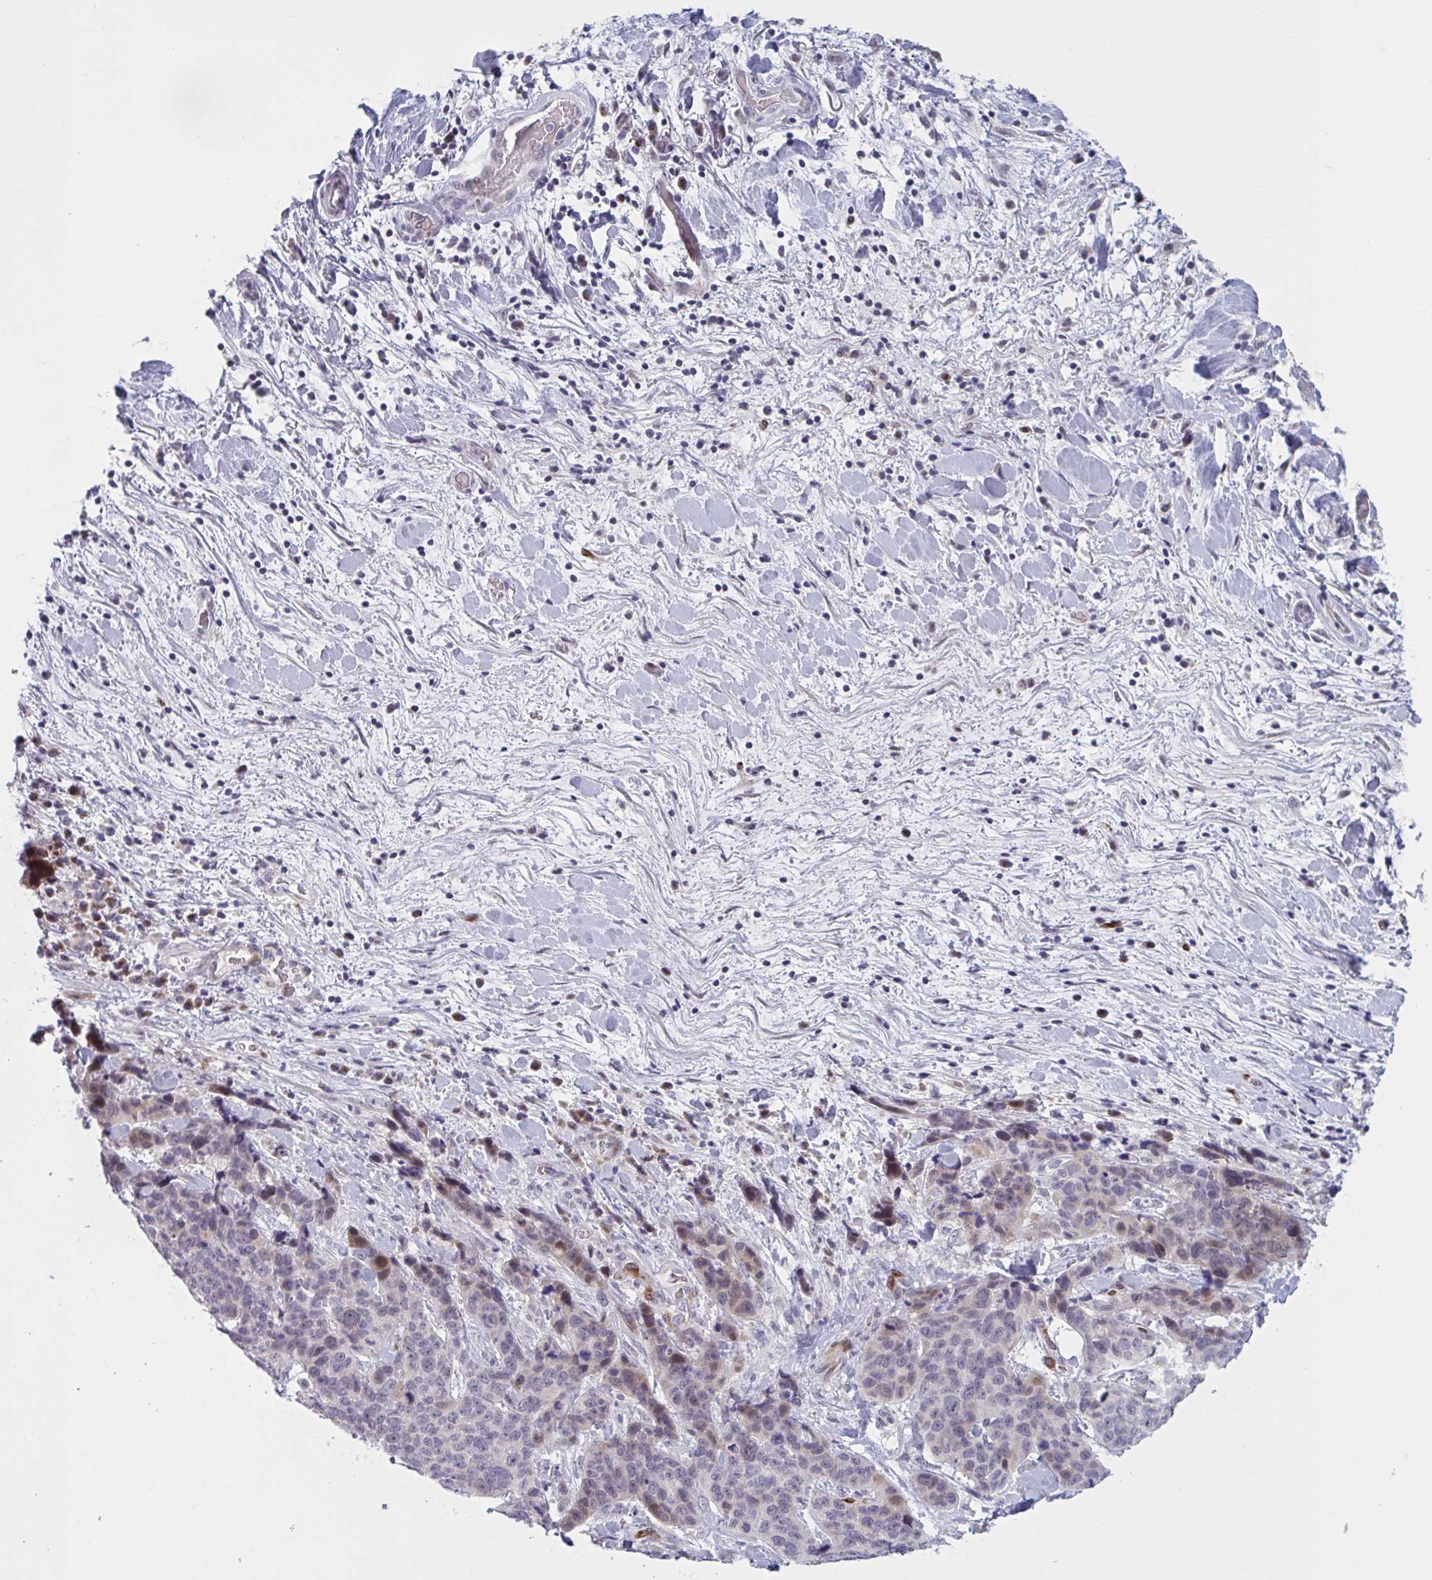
{"staining": {"intensity": "weak", "quantity": "<25%", "location": "cytoplasmic/membranous,nuclear"}, "tissue": "lung cancer", "cell_type": "Tumor cells", "image_type": "cancer", "snomed": [{"axis": "morphology", "description": "Squamous cell carcinoma, NOS"}, {"axis": "topography", "description": "Lung"}], "caption": "Immunohistochemistry (IHC) histopathology image of neoplastic tissue: lung cancer (squamous cell carcinoma) stained with DAB exhibits no significant protein staining in tumor cells. (DAB IHC with hematoxylin counter stain).", "gene": "HSD11B2", "patient": {"sex": "male", "age": 62}}